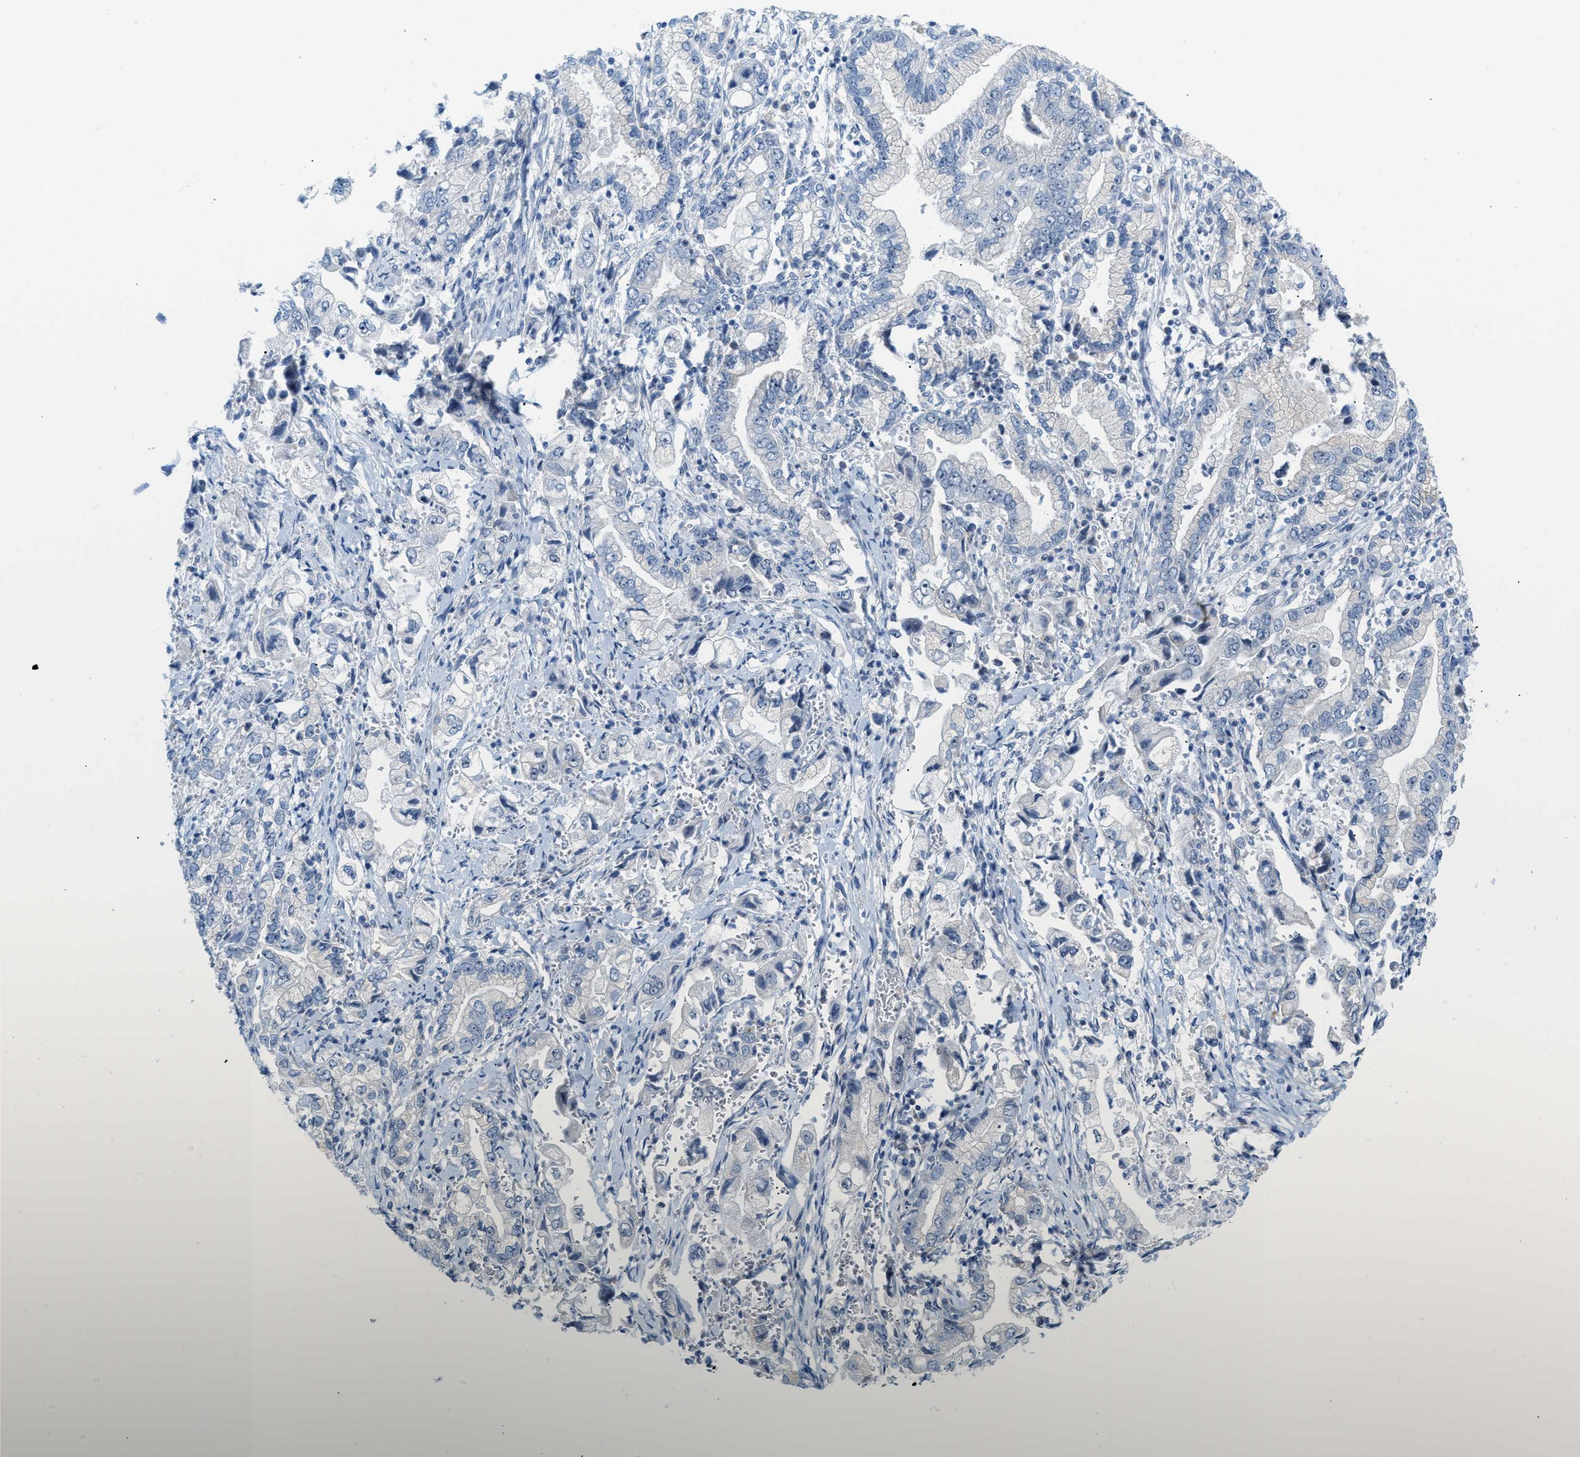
{"staining": {"intensity": "negative", "quantity": "none", "location": "none"}, "tissue": "stomach cancer", "cell_type": "Tumor cells", "image_type": "cancer", "snomed": [{"axis": "morphology", "description": "Normal tissue, NOS"}, {"axis": "morphology", "description": "Adenocarcinoma, NOS"}, {"axis": "topography", "description": "Stomach"}], "caption": "This is an immunohistochemistry (IHC) histopathology image of human stomach cancer. There is no staining in tumor cells.", "gene": "PHRF1", "patient": {"sex": "male", "age": 62}}